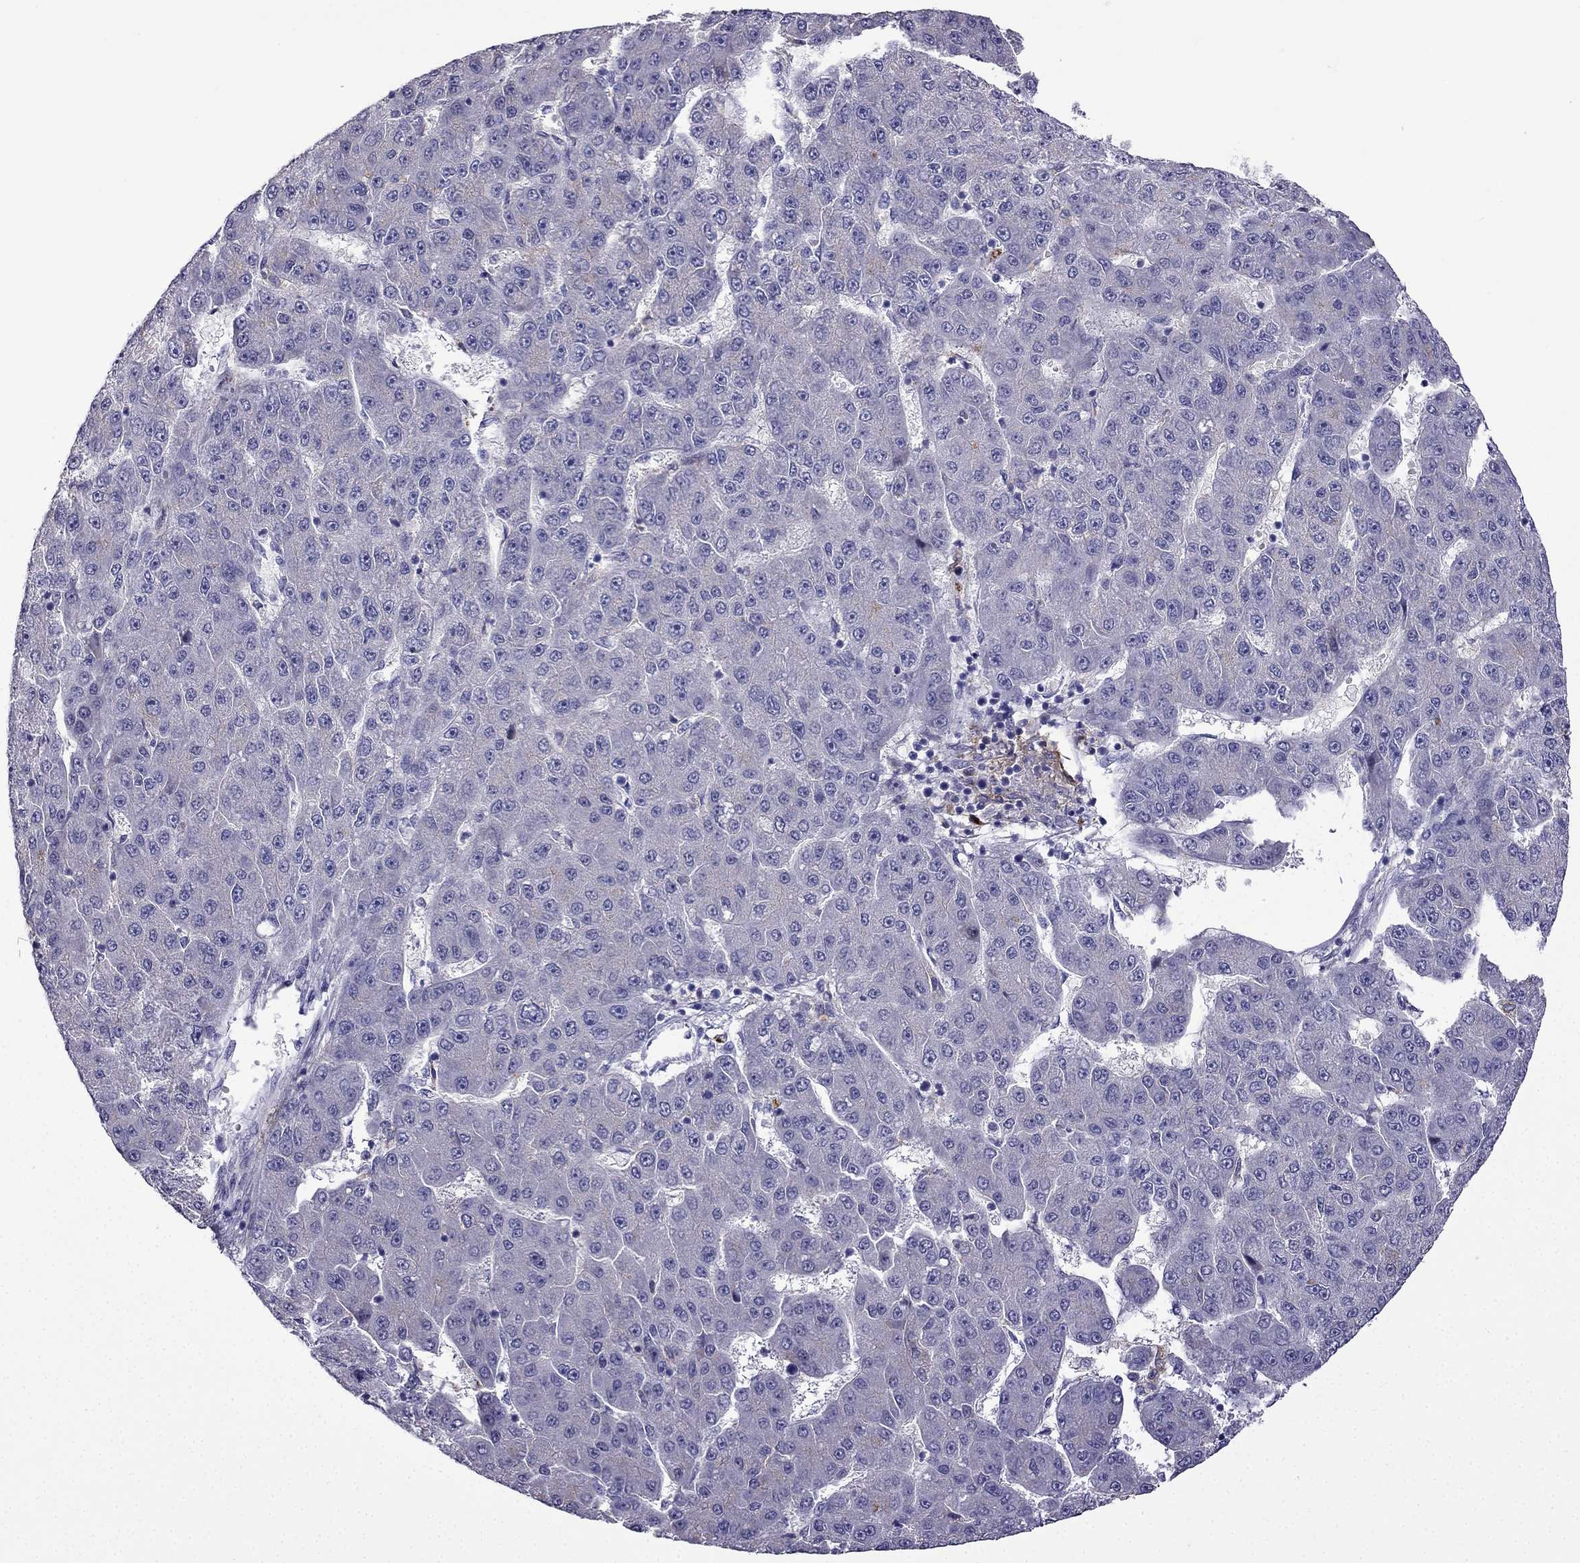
{"staining": {"intensity": "negative", "quantity": "none", "location": "none"}, "tissue": "liver cancer", "cell_type": "Tumor cells", "image_type": "cancer", "snomed": [{"axis": "morphology", "description": "Carcinoma, Hepatocellular, NOS"}, {"axis": "topography", "description": "Liver"}], "caption": "IHC of human hepatocellular carcinoma (liver) displays no expression in tumor cells.", "gene": "TSSK4", "patient": {"sex": "male", "age": 67}}